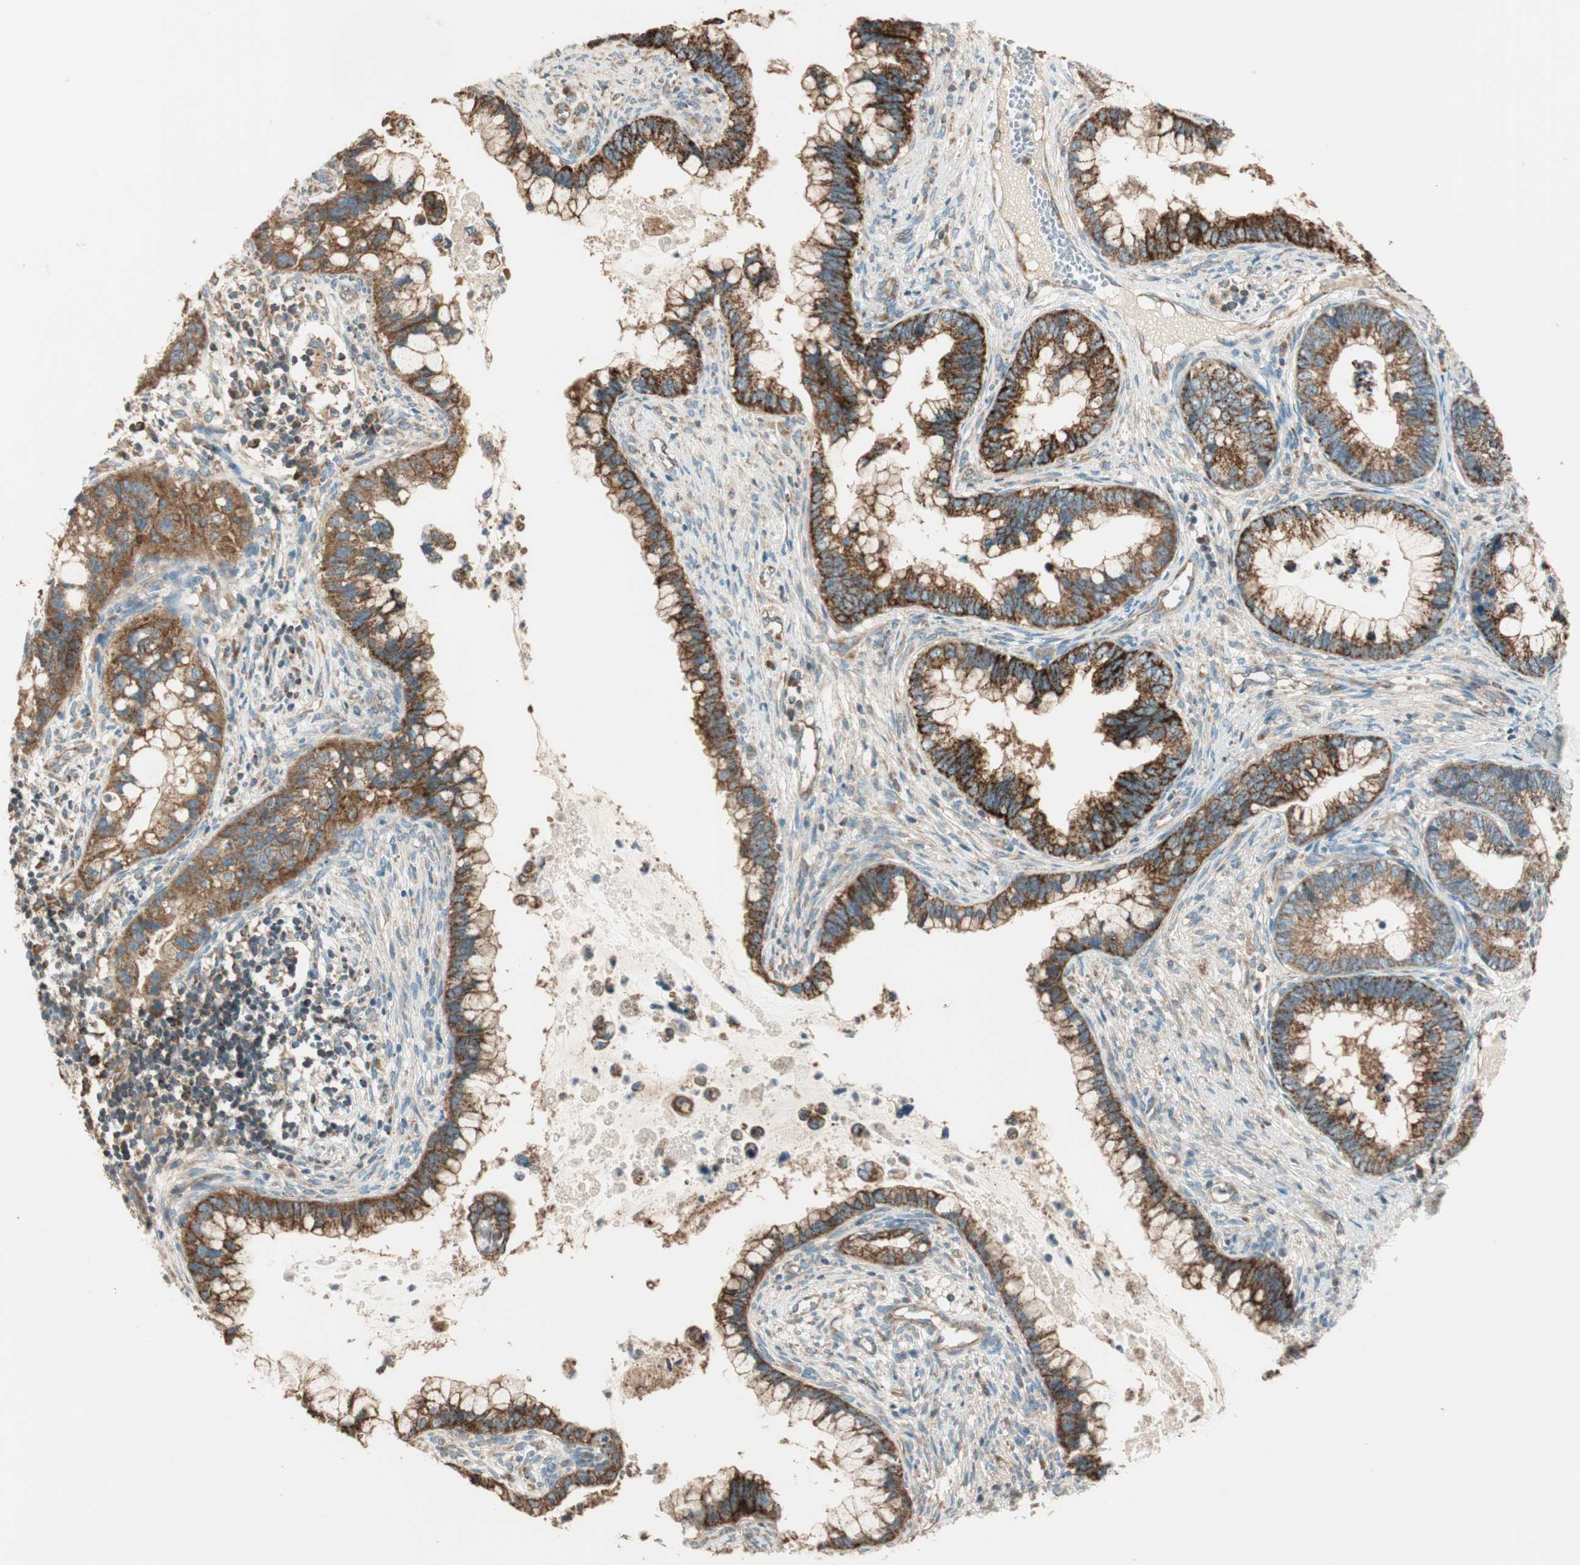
{"staining": {"intensity": "strong", "quantity": ">75%", "location": "cytoplasmic/membranous"}, "tissue": "cervical cancer", "cell_type": "Tumor cells", "image_type": "cancer", "snomed": [{"axis": "morphology", "description": "Adenocarcinoma, NOS"}, {"axis": "topography", "description": "Cervix"}], "caption": "There is high levels of strong cytoplasmic/membranous expression in tumor cells of cervical cancer (adenocarcinoma), as demonstrated by immunohistochemical staining (brown color).", "gene": "CC2D1A", "patient": {"sex": "female", "age": 44}}